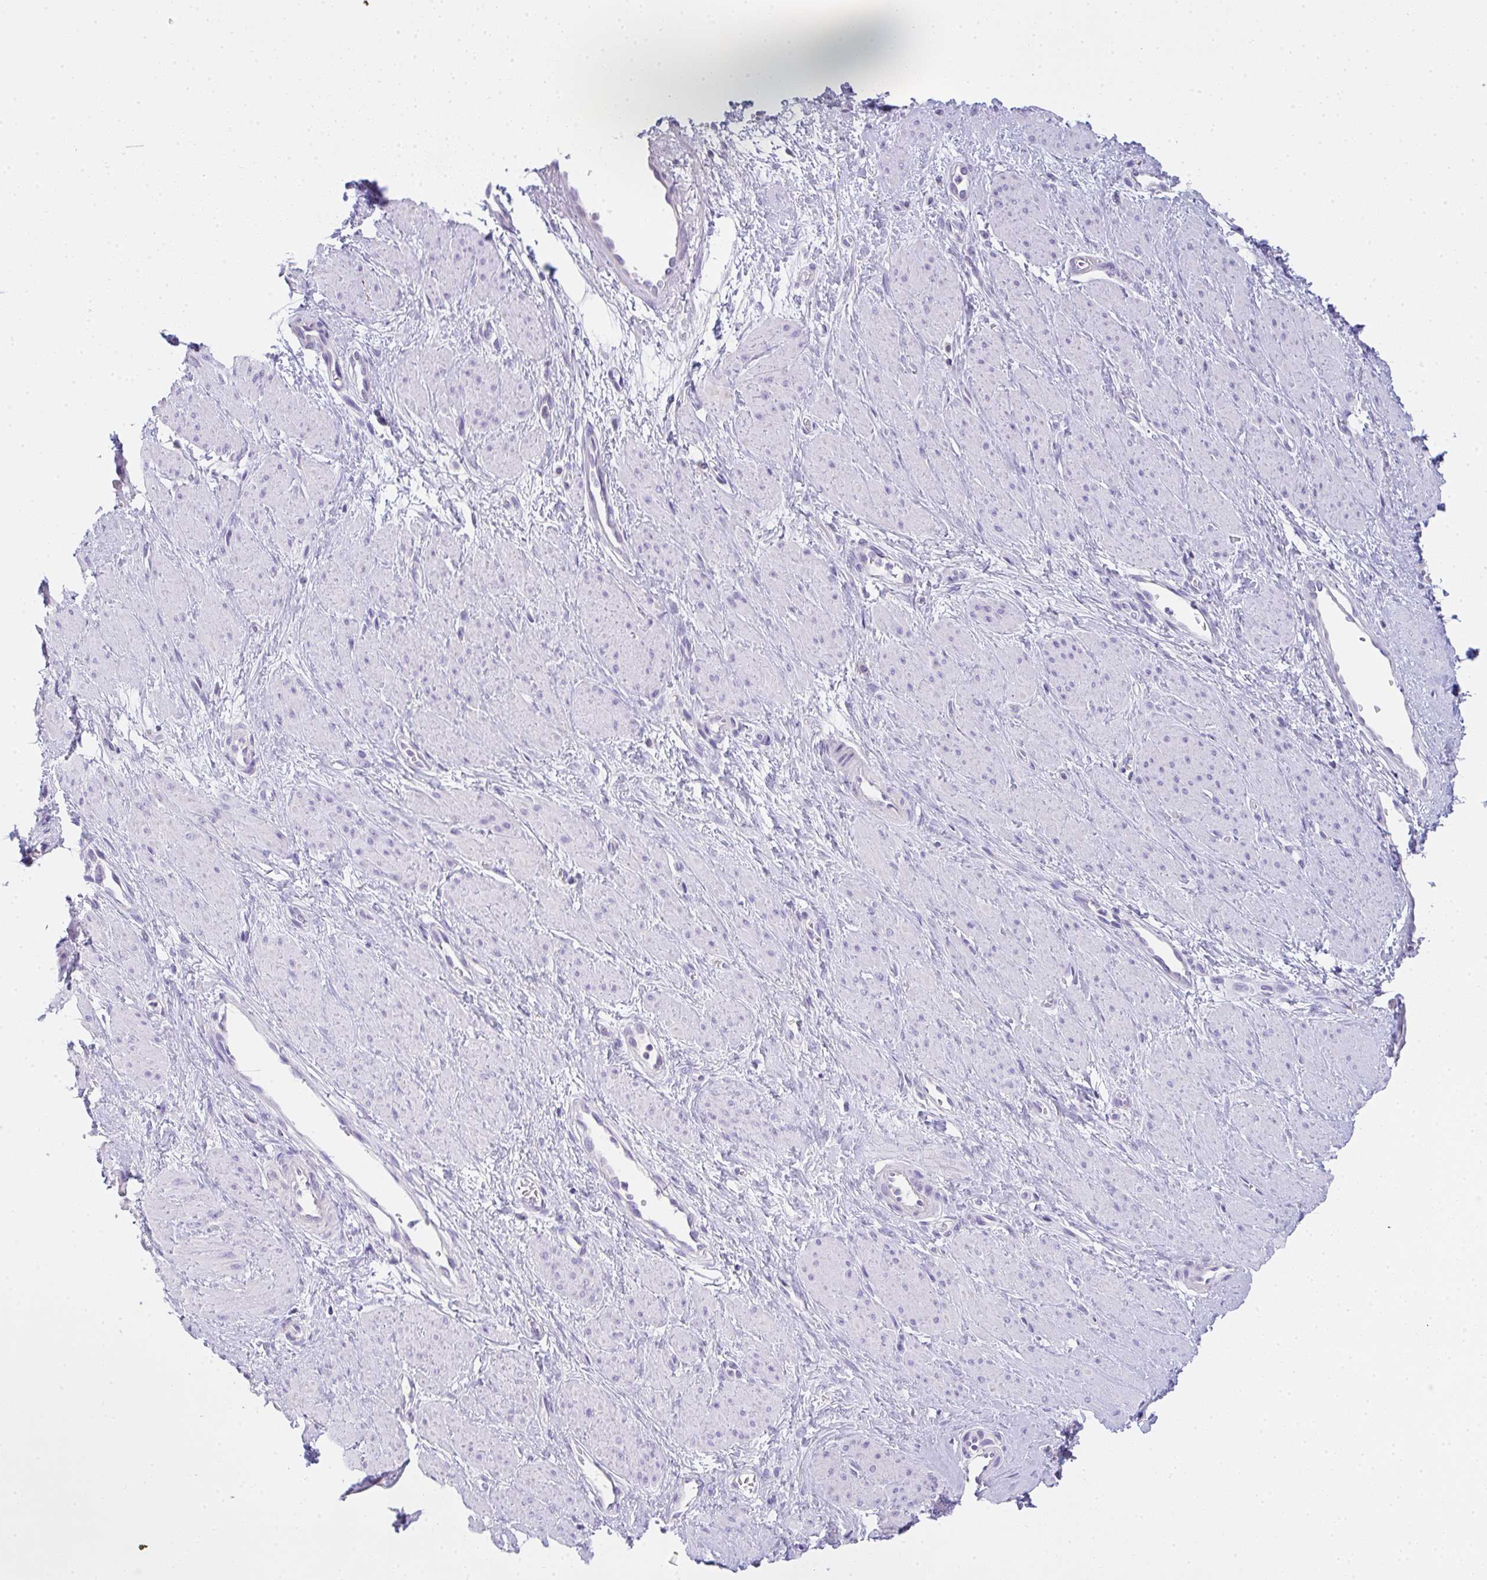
{"staining": {"intensity": "negative", "quantity": "none", "location": "none"}, "tissue": "smooth muscle", "cell_type": "Smooth muscle cells", "image_type": "normal", "snomed": [{"axis": "morphology", "description": "Normal tissue, NOS"}, {"axis": "topography", "description": "Smooth muscle"}, {"axis": "topography", "description": "Uterus"}], "caption": "A micrograph of smooth muscle stained for a protein reveals no brown staining in smooth muscle cells. (Stains: DAB IHC with hematoxylin counter stain, Microscopy: brightfield microscopy at high magnification).", "gene": "COX7B", "patient": {"sex": "female", "age": 39}}